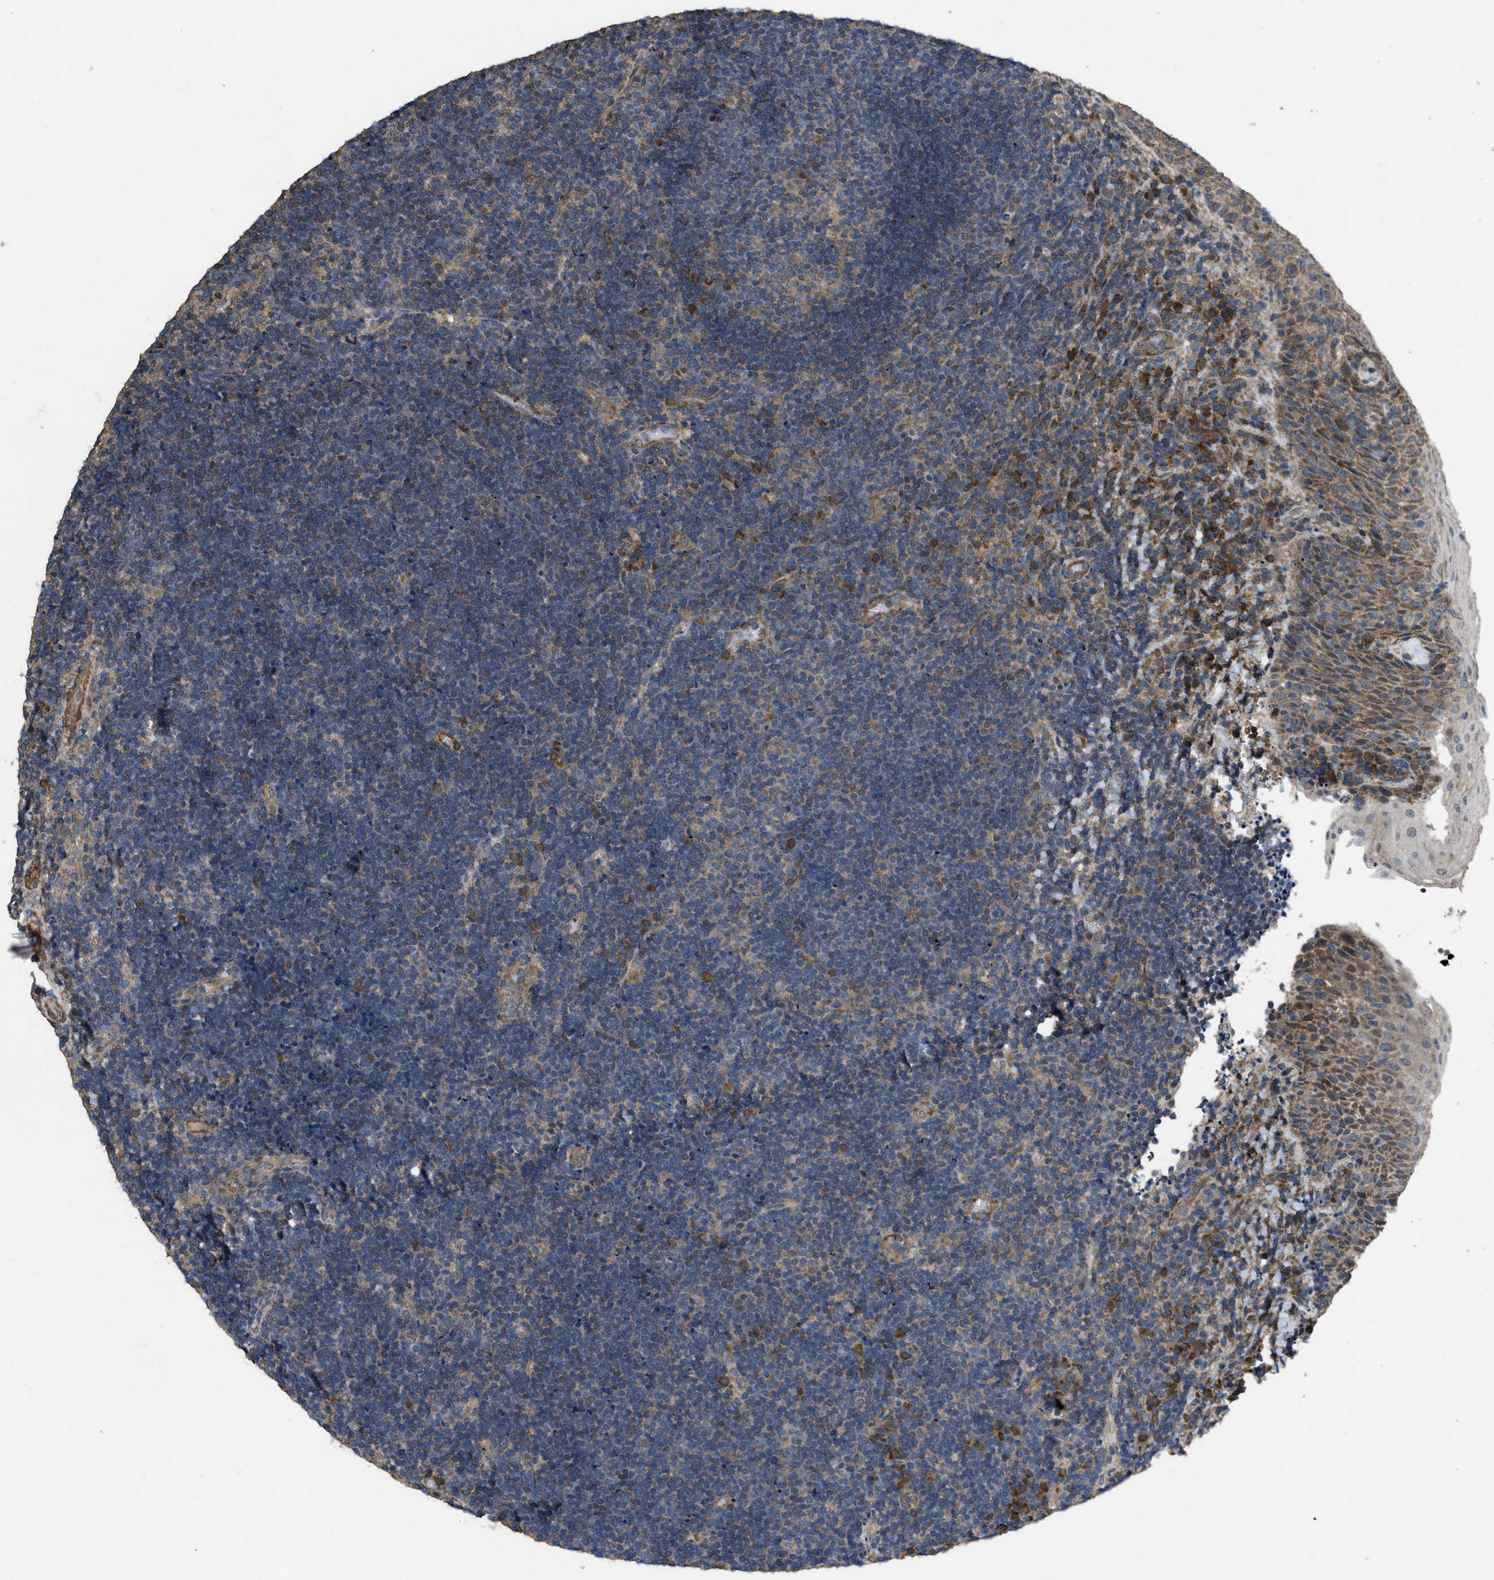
{"staining": {"intensity": "moderate", "quantity": "25%-75%", "location": "cytoplasmic/membranous"}, "tissue": "lymphoma", "cell_type": "Tumor cells", "image_type": "cancer", "snomed": [{"axis": "morphology", "description": "Malignant lymphoma, non-Hodgkin's type, High grade"}, {"axis": "topography", "description": "Tonsil"}], "caption": "Immunohistochemical staining of human high-grade malignant lymphoma, non-Hodgkin's type shows medium levels of moderate cytoplasmic/membranous expression in about 25%-75% of tumor cells.", "gene": "ARL6", "patient": {"sex": "female", "age": 36}}